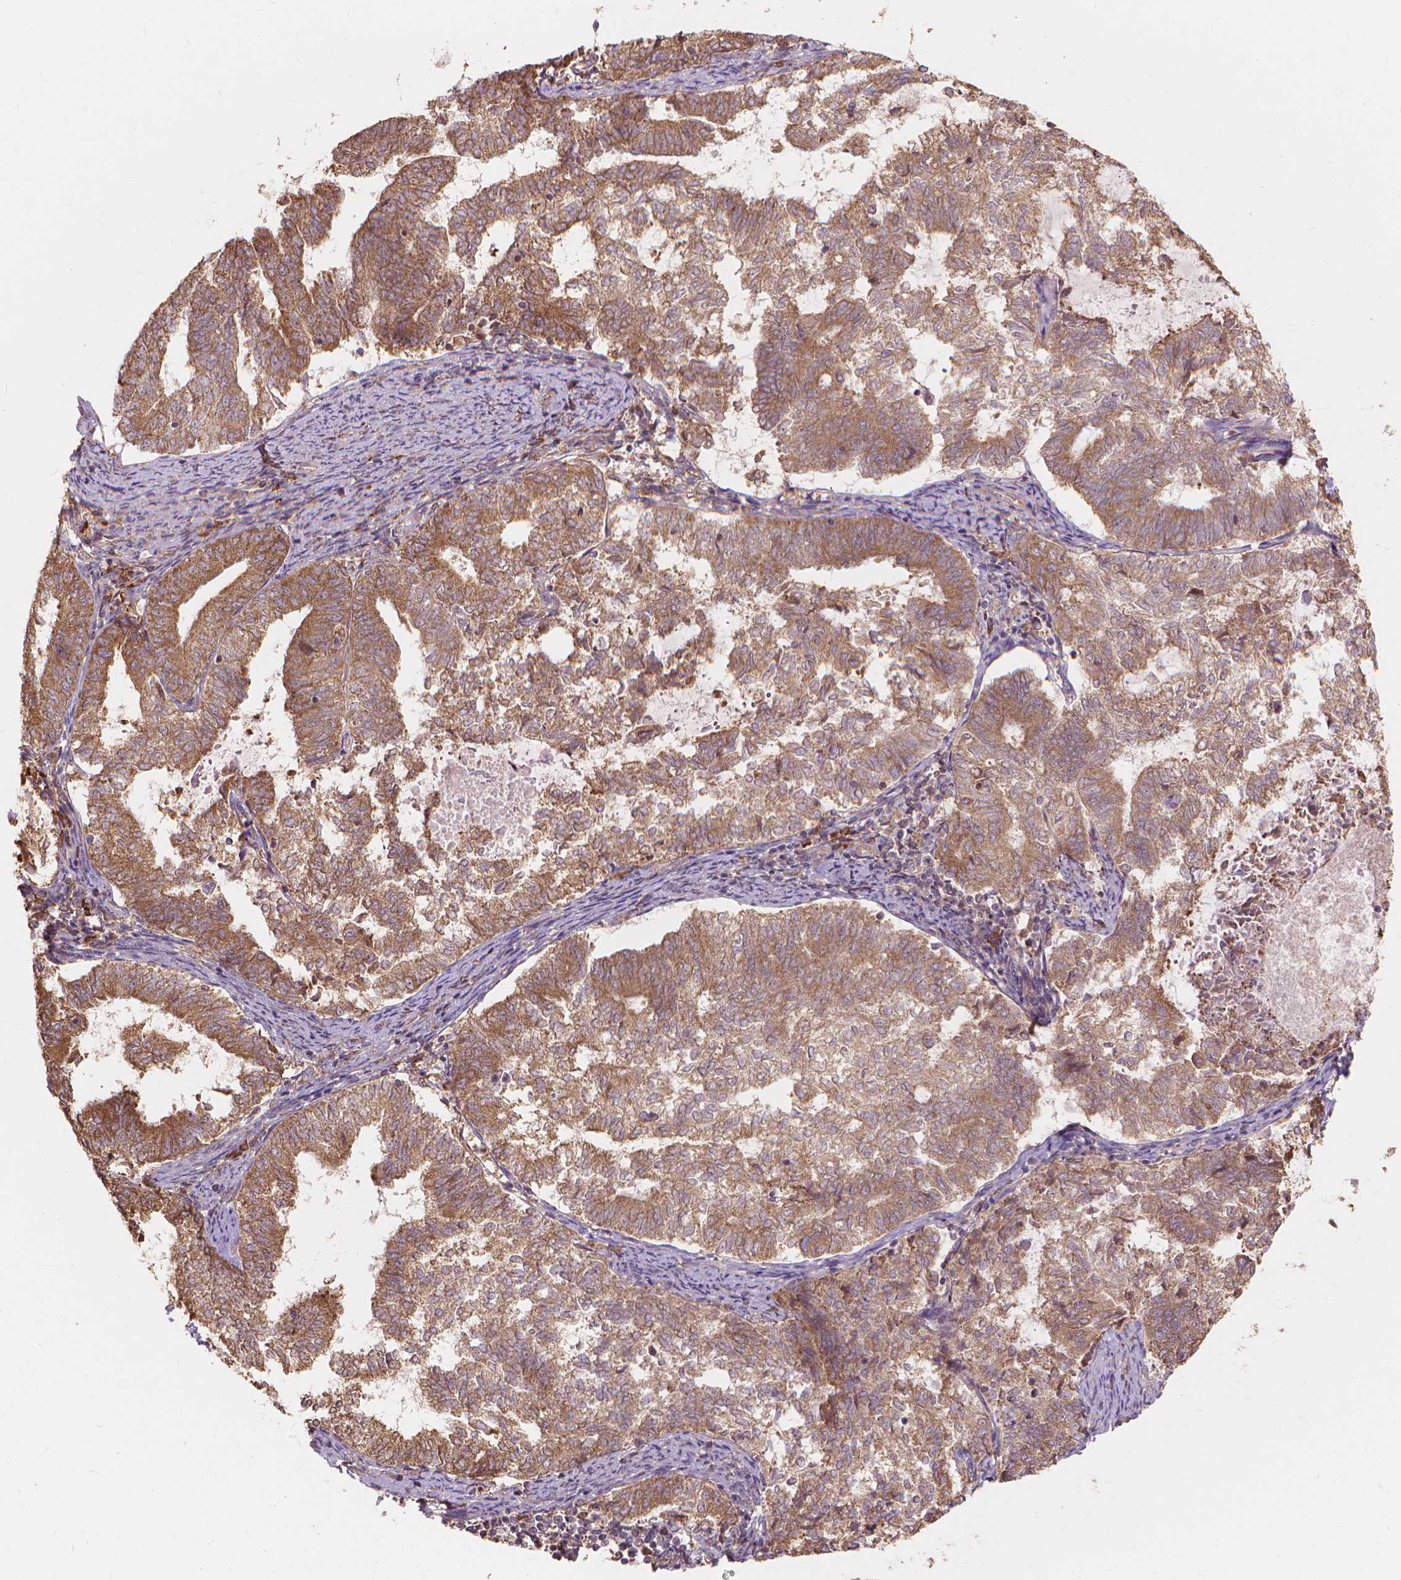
{"staining": {"intensity": "moderate", "quantity": ">75%", "location": "cytoplasmic/membranous"}, "tissue": "endometrial cancer", "cell_type": "Tumor cells", "image_type": "cancer", "snomed": [{"axis": "morphology", "description": "Adenocarcinoma, NOS"}, {"axis": "topography", "description": "Endometrium"}], "caption": "Moderate cytoplasmic/membranous positivity for a protein is identified in about >75% of tumor cells of endometrial adenocarcinoma using immunohistochemistry.", "gene": "TAB2", "patient": {"sex": "female", "age": 65}}